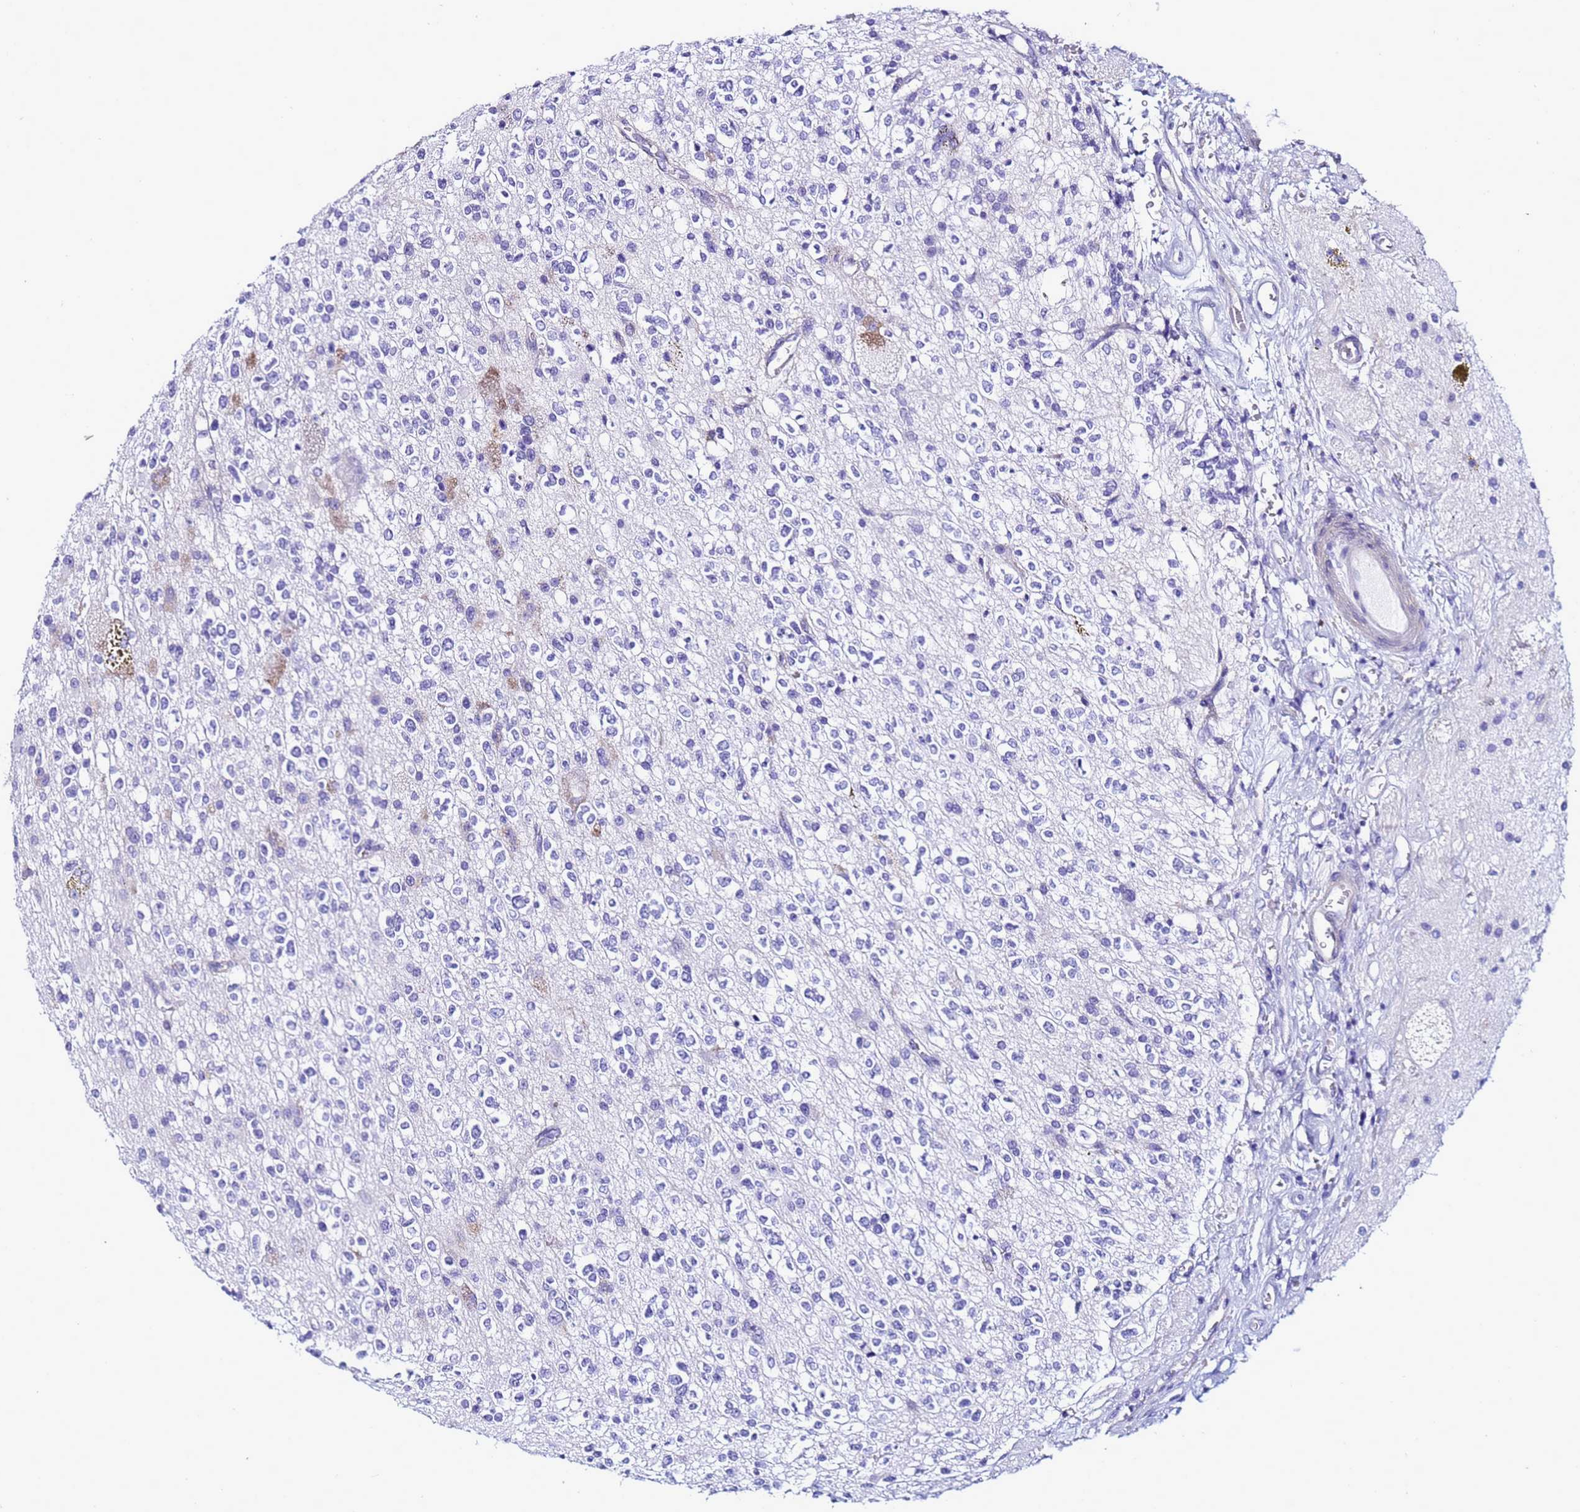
{"staining": {"intensity": "negative", "quantity": "none", "location": "none"}, "tissue": "glioma", "cell_type": "Tumor cells", "image_type": "cancer", "snomed": [{"axis": "morphology", "description": "Glioma, malignant, High grade"}, {"axis": "topography", "description": "Brain"}], "caption": "Glioma was stained to show a protein in brown. There is no significant expression in tumor cells.", "gene": "FAM166B", "patient": {"sex": "male", "age": 34}}